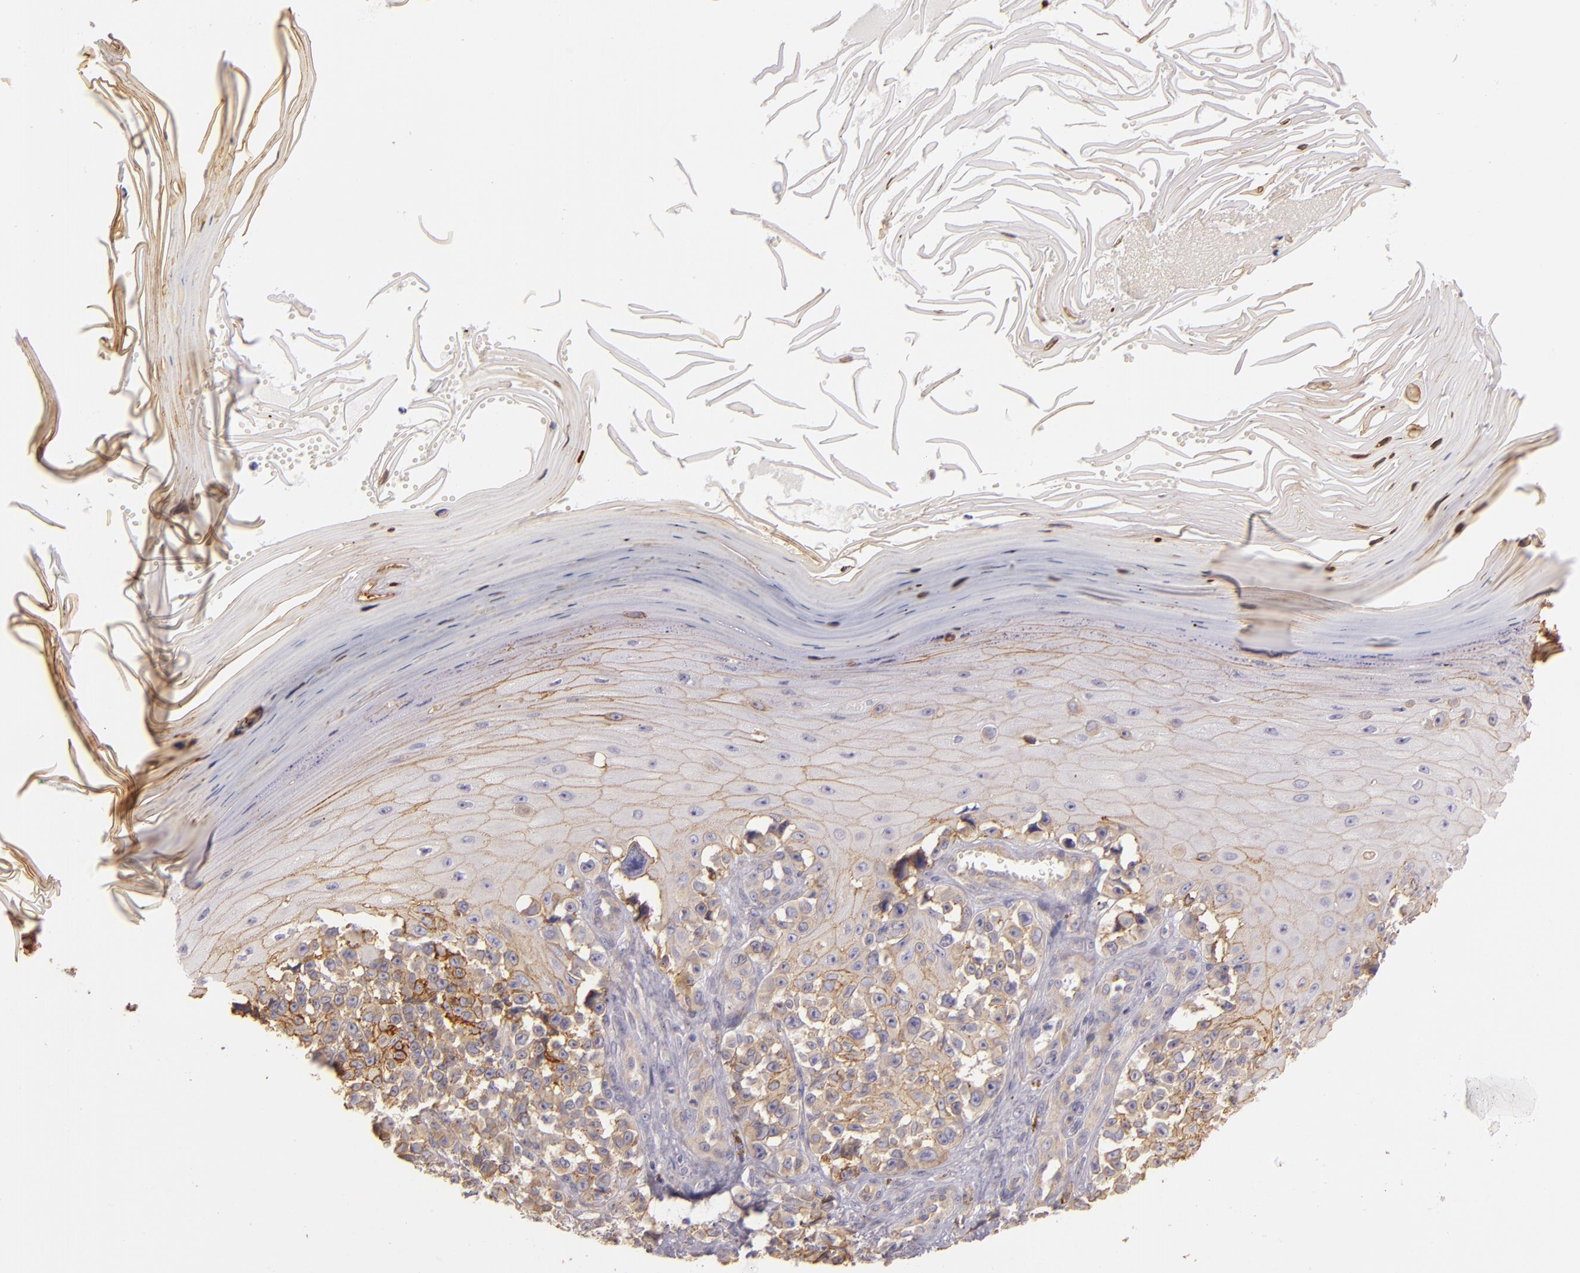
{"staining": {"intensity": "moderate", "quantity": "25%-75%", "location": "cytoplasmic/membranous"}, "tissue": "melanoma", "cell_type": "Tumor cells", "image_type": "cancer", "snomed": [{"axis": "morphology", "description": "Malignant melanoma, NOS"}, {"axis": "topography", "description": "Skin"}], "caption": "Immunohistochemistry micrograph of neoplastic tissue: human malignant melanoma stained using immunohistochemistry (IHC) shows medium levels of moderate protein expression localized specifically in the cytoplasmic/membranous of tumor cells, appearing as a cytoplasmic/membranous brown color.", "gene": "CTSF", "patient": {"sex": "female", "age": 82}}